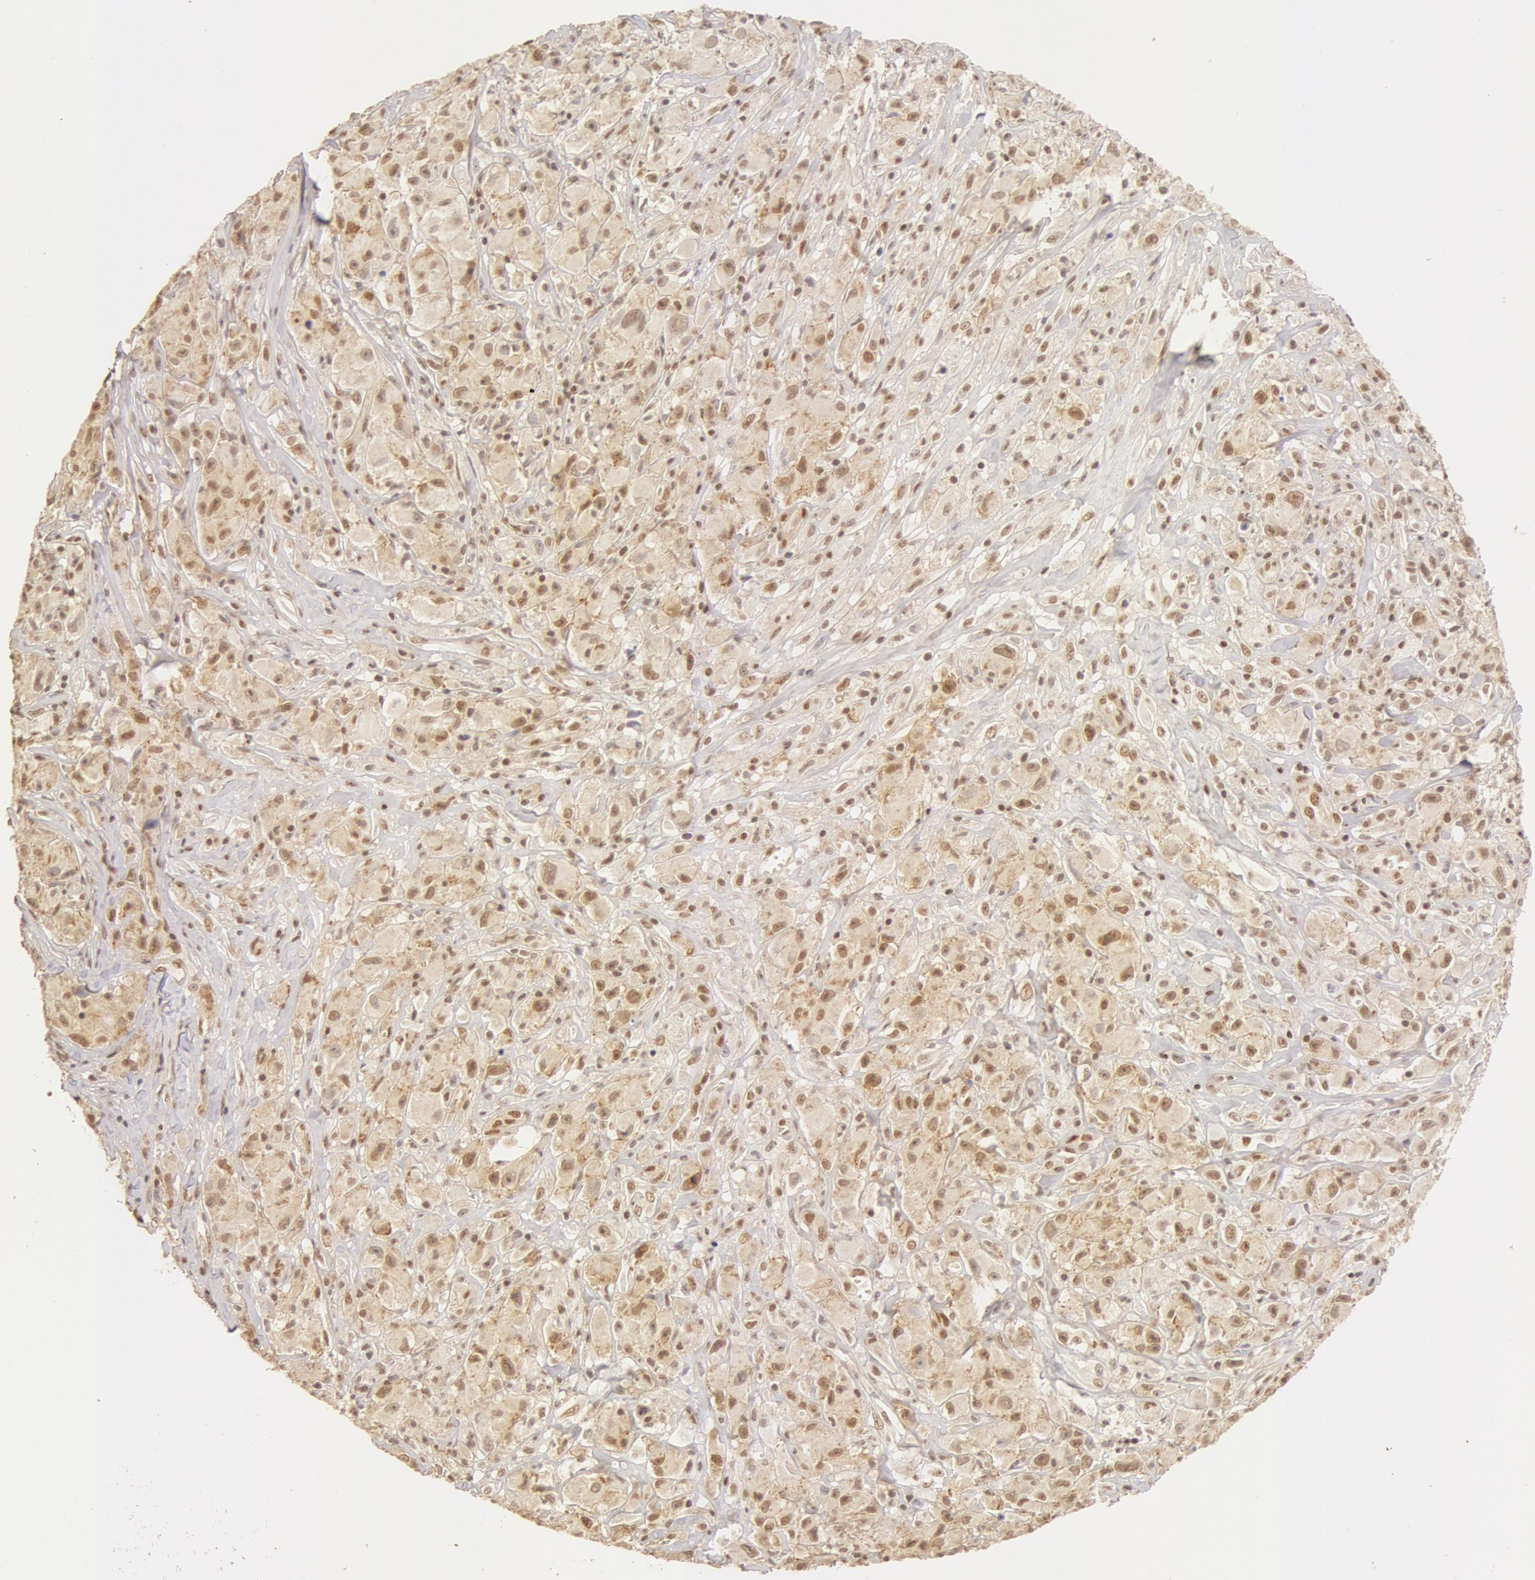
{"staining": {"intensity": "moderate", "quantity": ">75%", "location": "cytoplasmic/membranous,nuclear"}, "tissue": "melanoma", "cell_type": "Tumor cells", "image_type": "cancer", "snomed": [{"axis": "morphology", "description": "Malignant melanoma, NOS"}, {"axis": "topography", "description": "Skin"}], "caption": "Malignant melanoma stained for a protein (brown) shows moderate cytoplasmic/membranous and nuclear positive staining in about >75% of tumor cells.", "gene": "SNRNP70", "patient": {"sex": "male", "age": 56}}